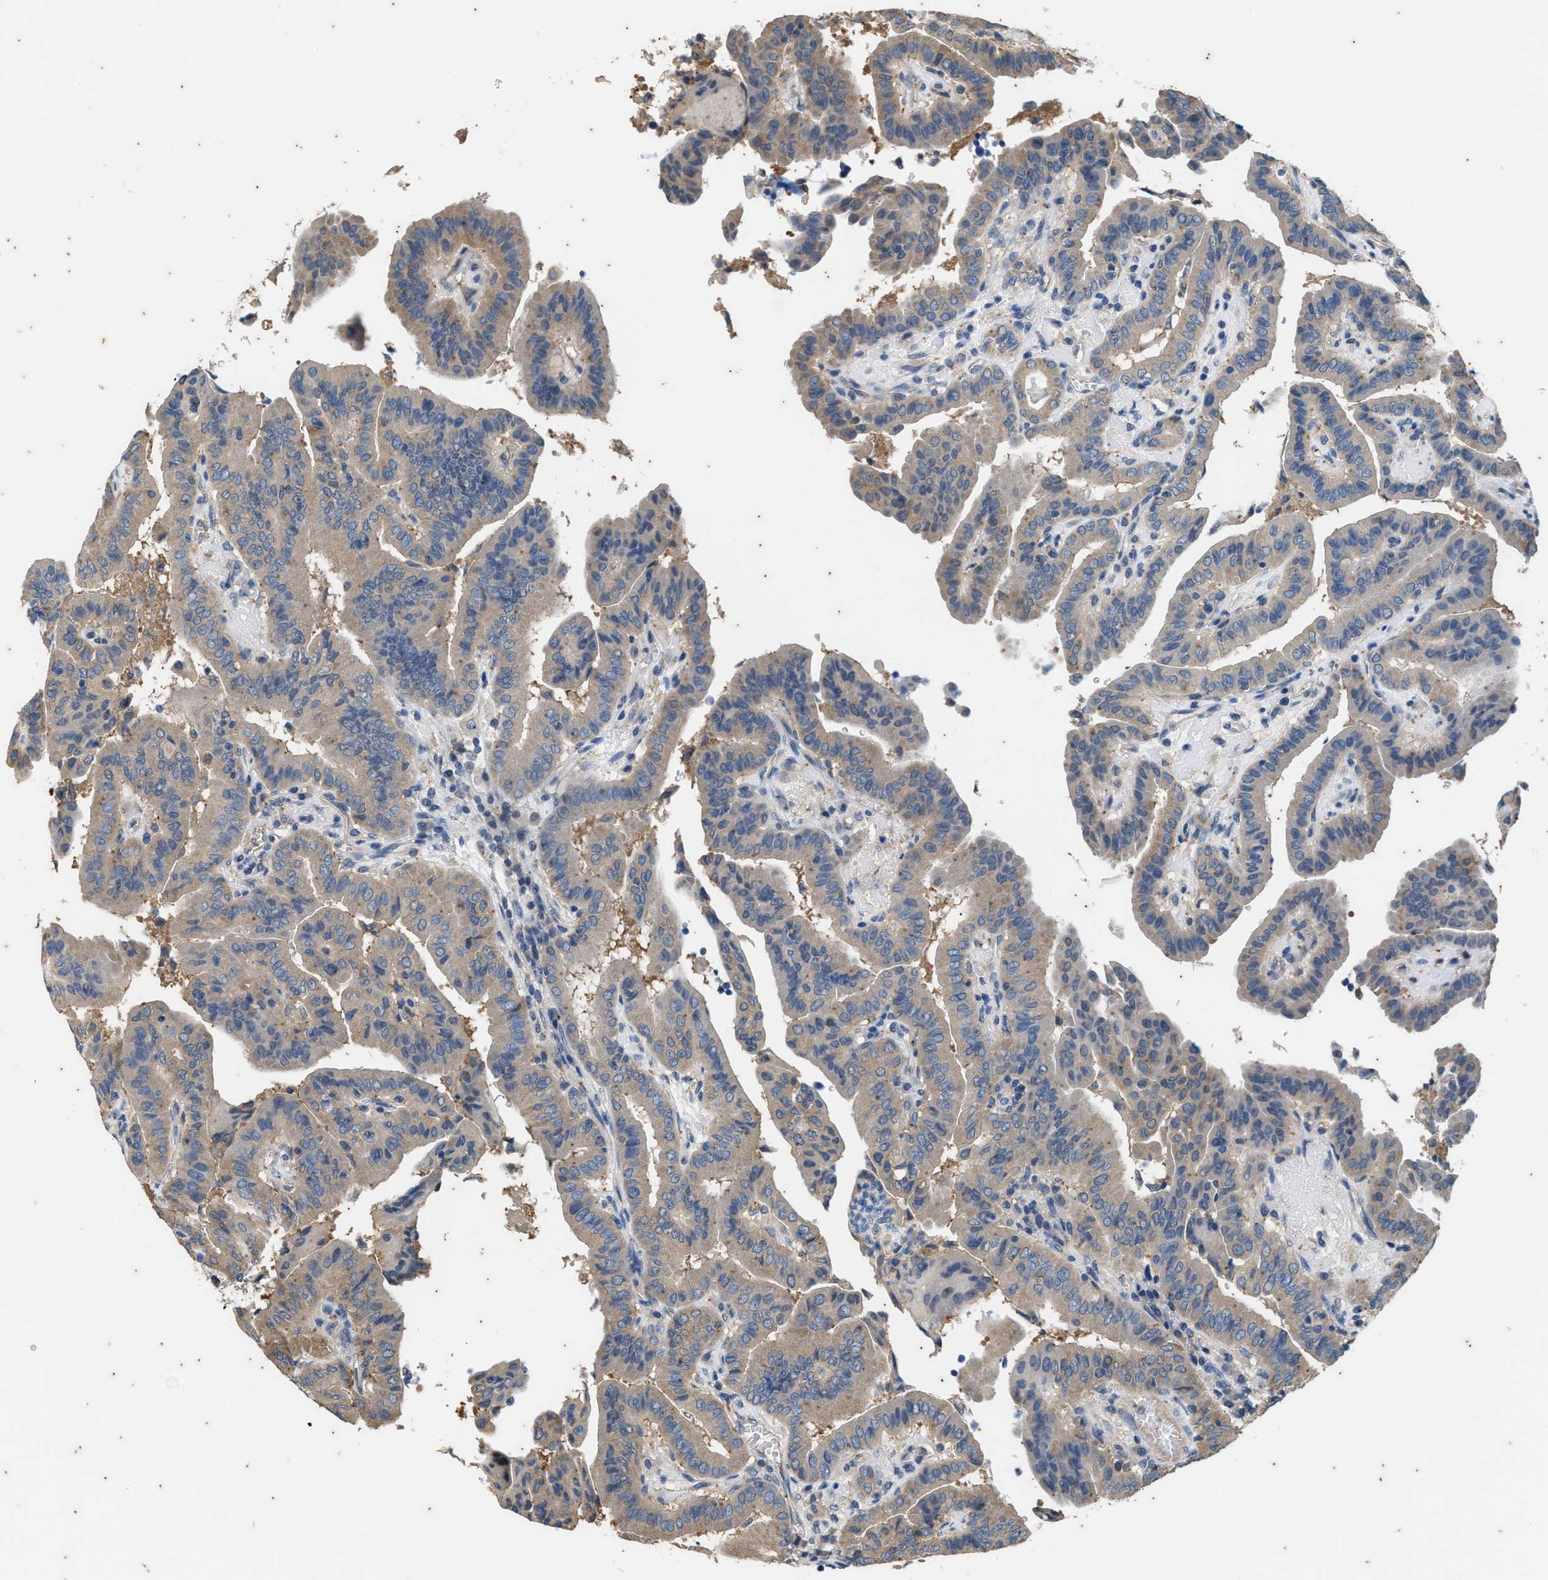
{"staining": {"intensity": "weak", "quantity": ">75%", "location": "cytoplasmic/membranous"}, "tissue": "thyroid cancer", "cell_type": "Tumor cells", "image_type": "cancer", "snomed": [{"axis": "morphology", "description": "Papillary adenocarcinoma, NOS"}, {"axis": "topography", "description": "Thyroid gland"}], "caption": "Thyroid cancer stained with a brown dye shows weak cytoplasmic/membranous positive positivity in about >75% of tumor cells.", "gene": "COX19", "patient": {"sex": "male", "age": 33}}